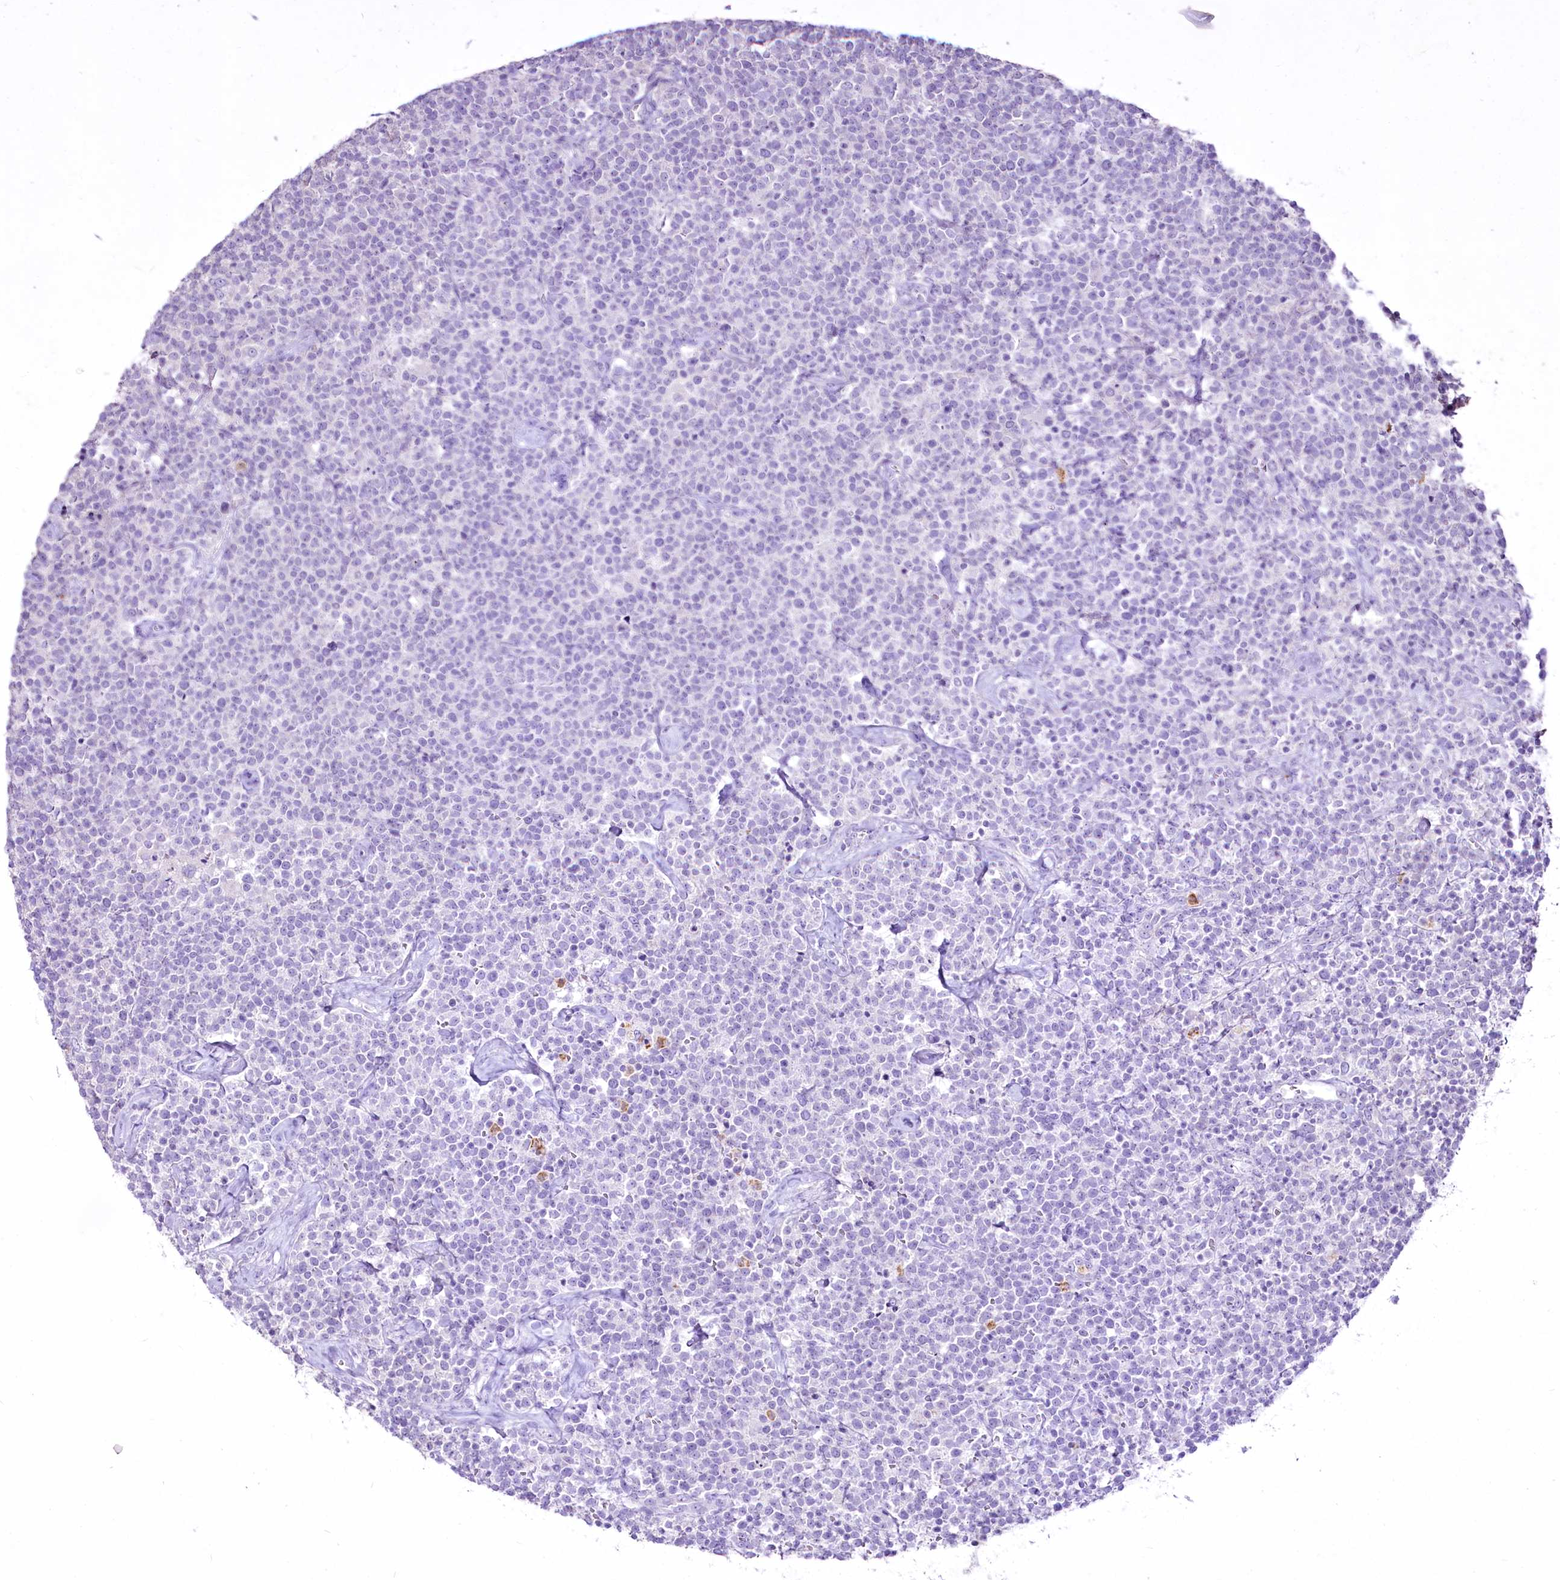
{"staining": {"intensity": "negative", "quantity": "none", "location": "none"}, "tissue": "lymphoma", "cell_type": "Tumor cells", "image_type": "cancer", "snomed": [{"axis": "morphology", "description": "Malignant lymphoma, non-Hodgkin's type, High grade"}, {"axis": "topography", "description": "Lymph node"}], "caption": "Immunohistochemistry of malignant lymphoma, non-Hodgkin's type (high-grade) displays no expression in tumor cells.", "gene": "FAM209B", "patient": {"sex": "male", "age": 61}}